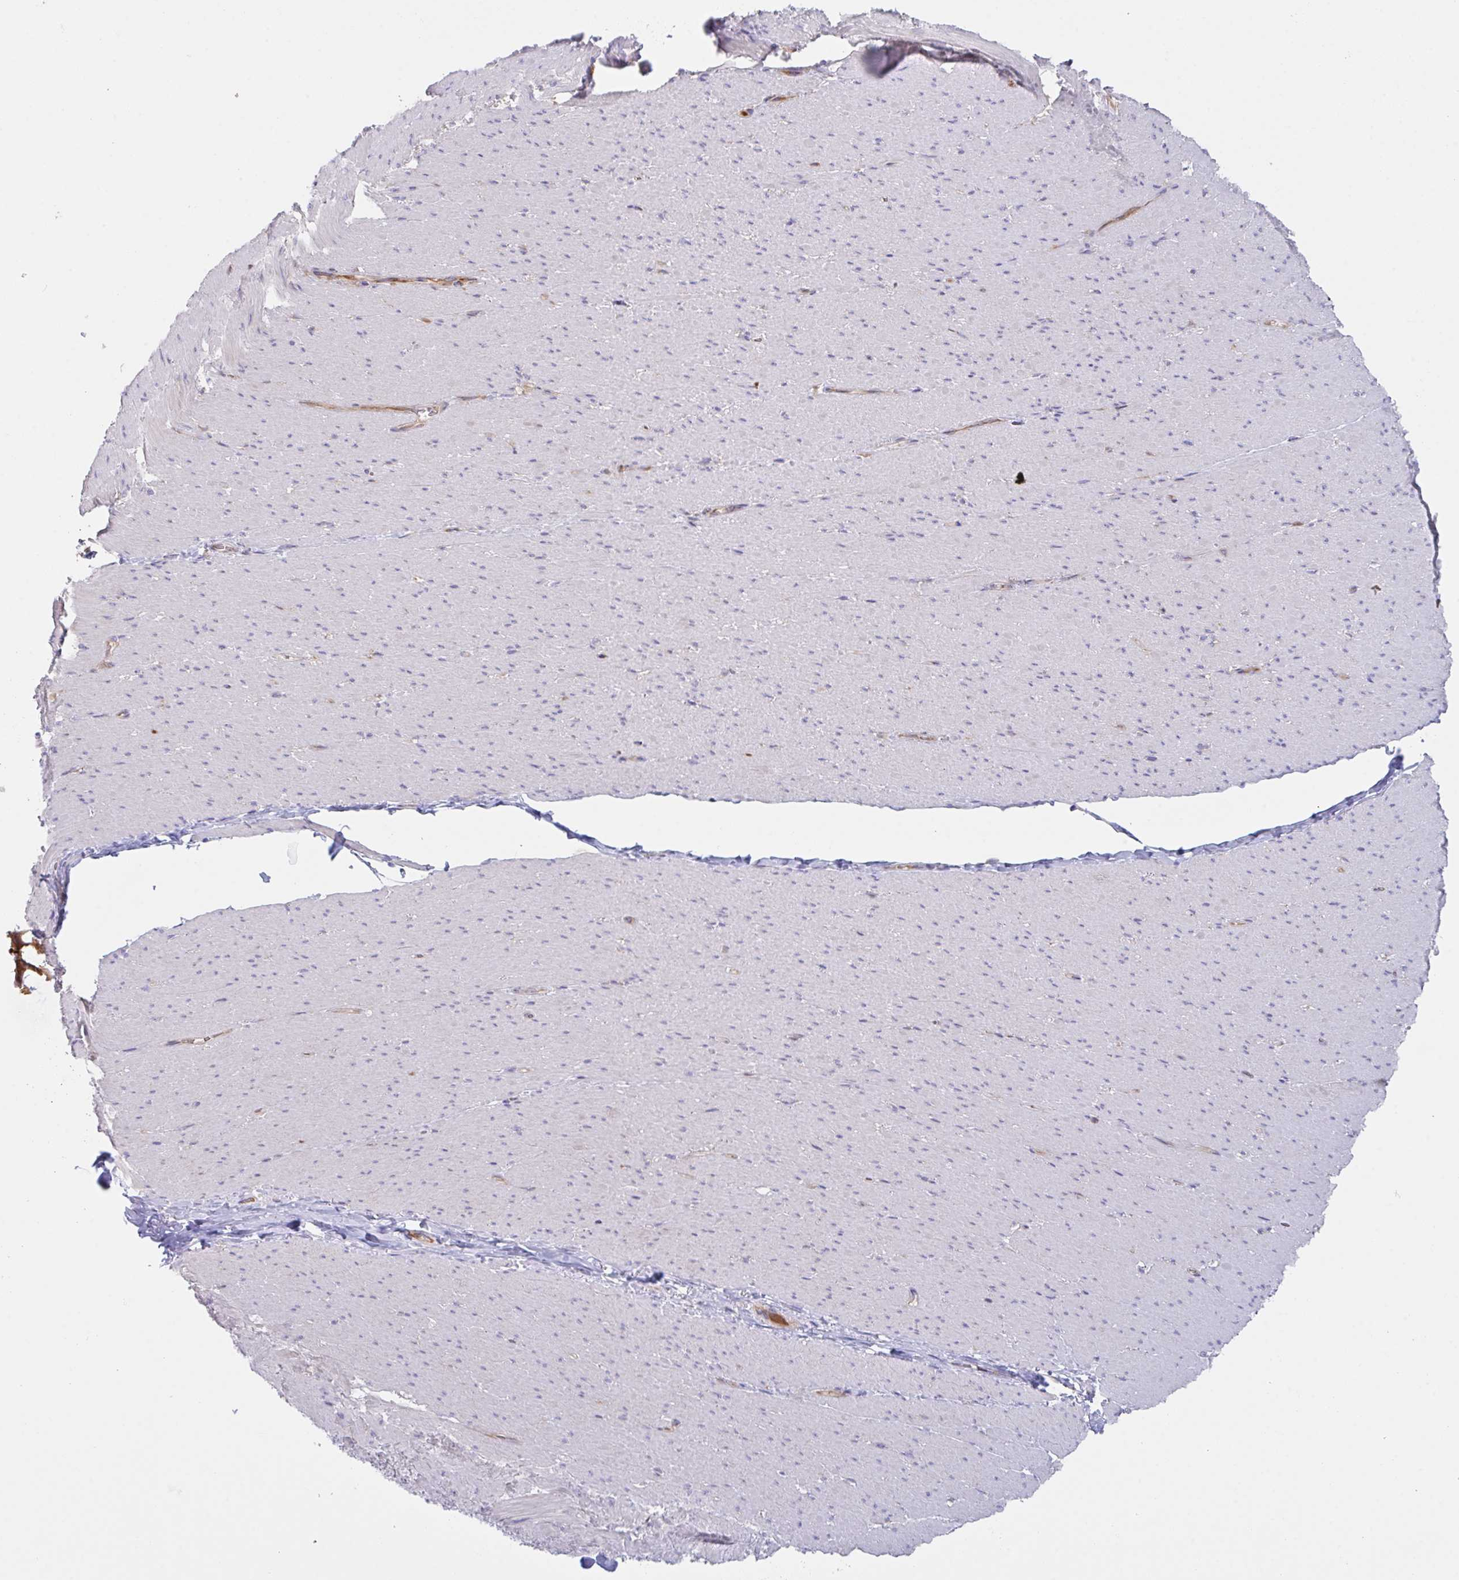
{"staining": {"intensity": "negative", "quantity": "none", "location": "none"}, "tissue": "smooth muscle", "cell_type": "Smooth muscle cells", "image_type": "normal", "snomed": [{"axis": "morphology", "description": "Normal tissue, NOS"}, {"axis": "topography", "description": "Smooth muscle"}, {"axis": "topography", "description": "Rectum"}], "caption": "High power microscopy image of an IHC histopathology image of normal smooth muscle, revealing no significant staining in smooth muscle cells.", "gene": "YARS2", "patient": {"sex": "male", "age": 53}}